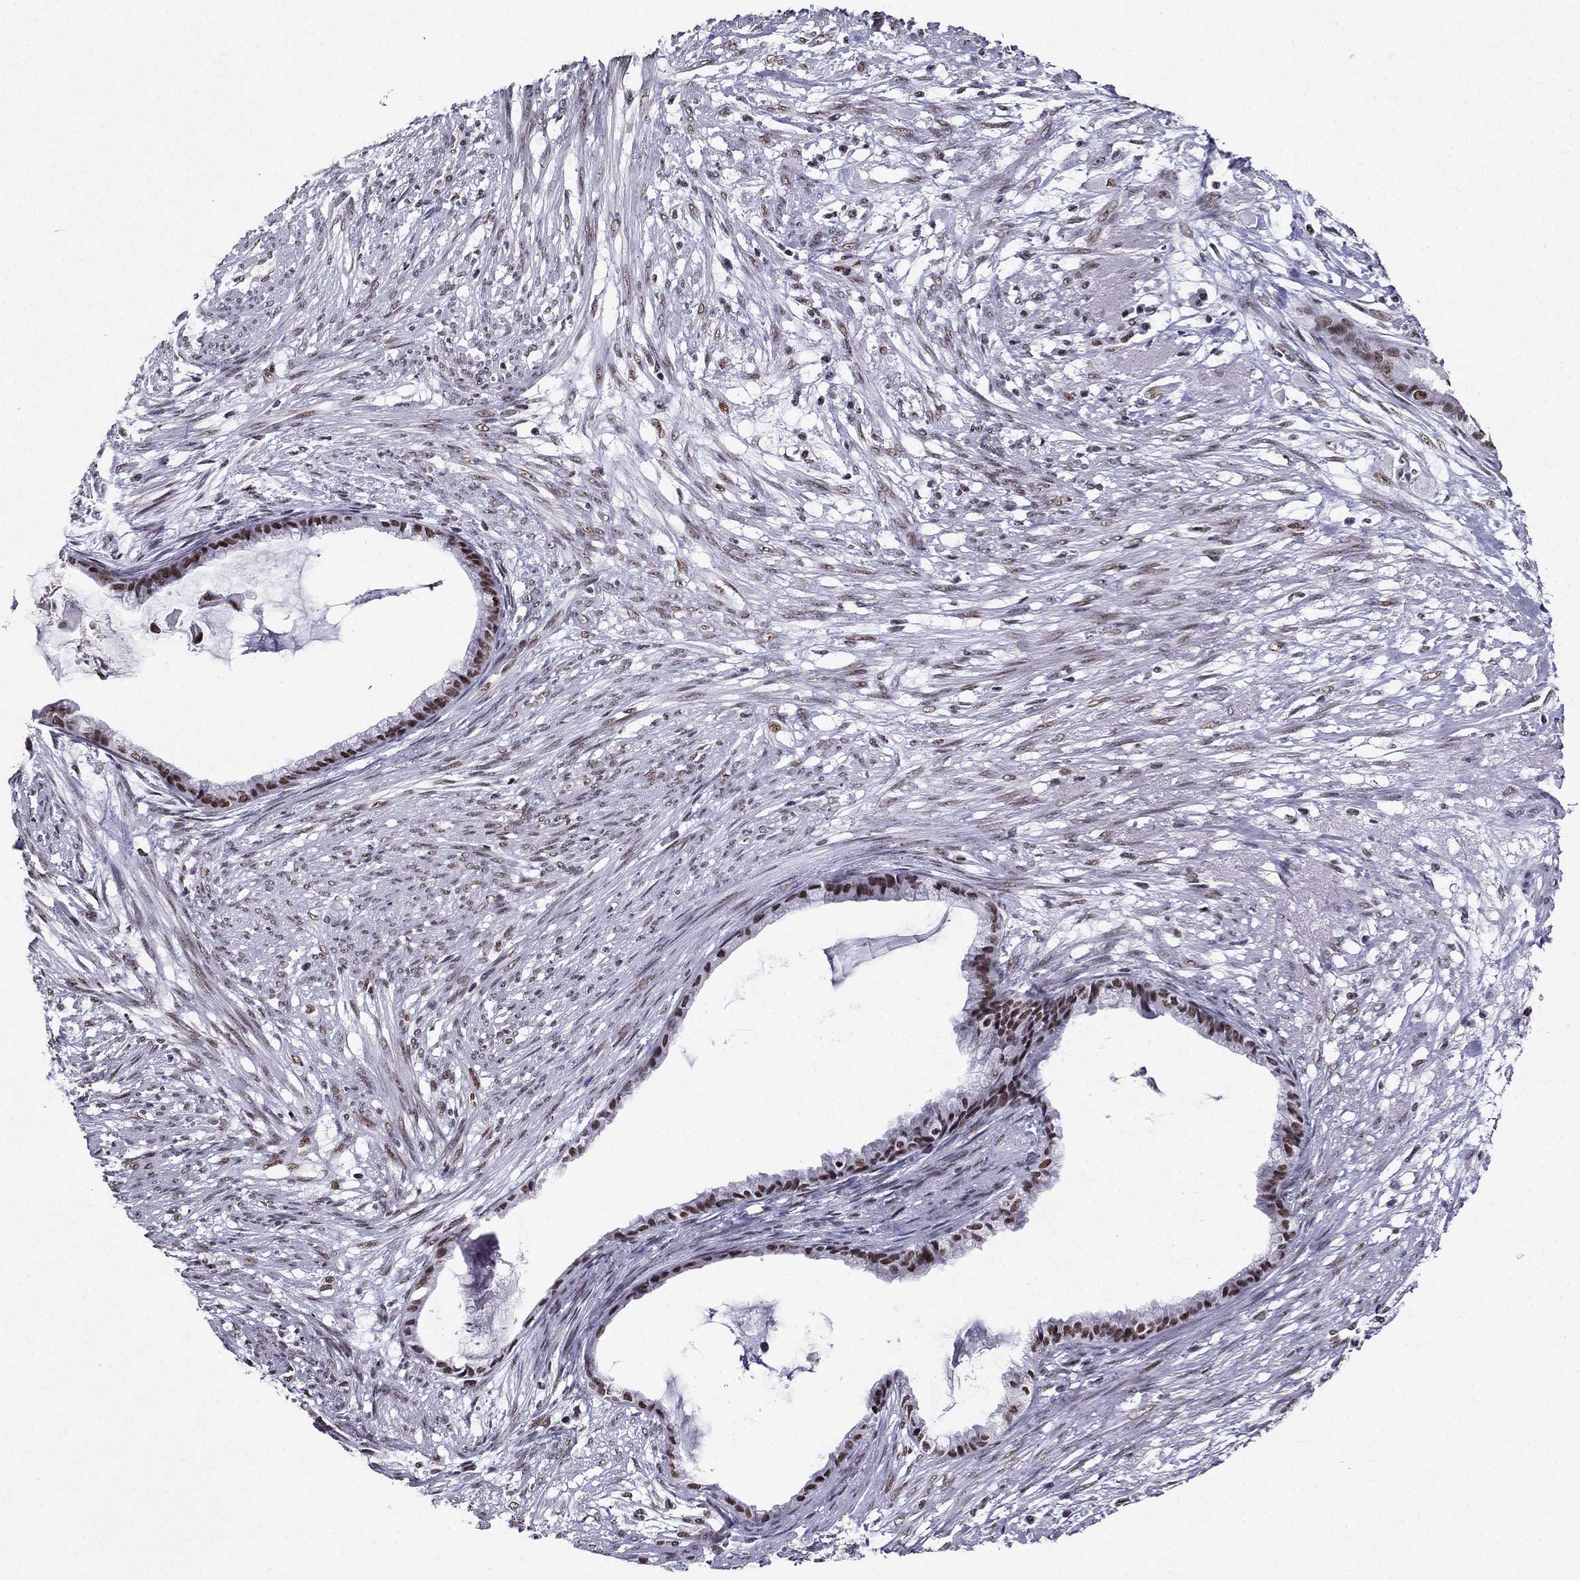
{"staining": {"intensity": "strong", "quantity": "25%-75%", "location": "nuclear"}, "tissue": "endometrial cancer", "cell_type": "Tumor cells", "image_type": "cancer", "snomed": [{"axis": "morphology", "description": "Adenocarcinoma, NOS"}, {"axis": "topography", "description": "Endometrium"}], "caption": "This photomicrograph reveals immunohistochemistry staining of human adenocarcinoma (endometrial), with high strong nuclear expression in about 25%-75% of tumor cells.", "gene": "ZNF420", "patient": {"sex": "female", "age": 86}}